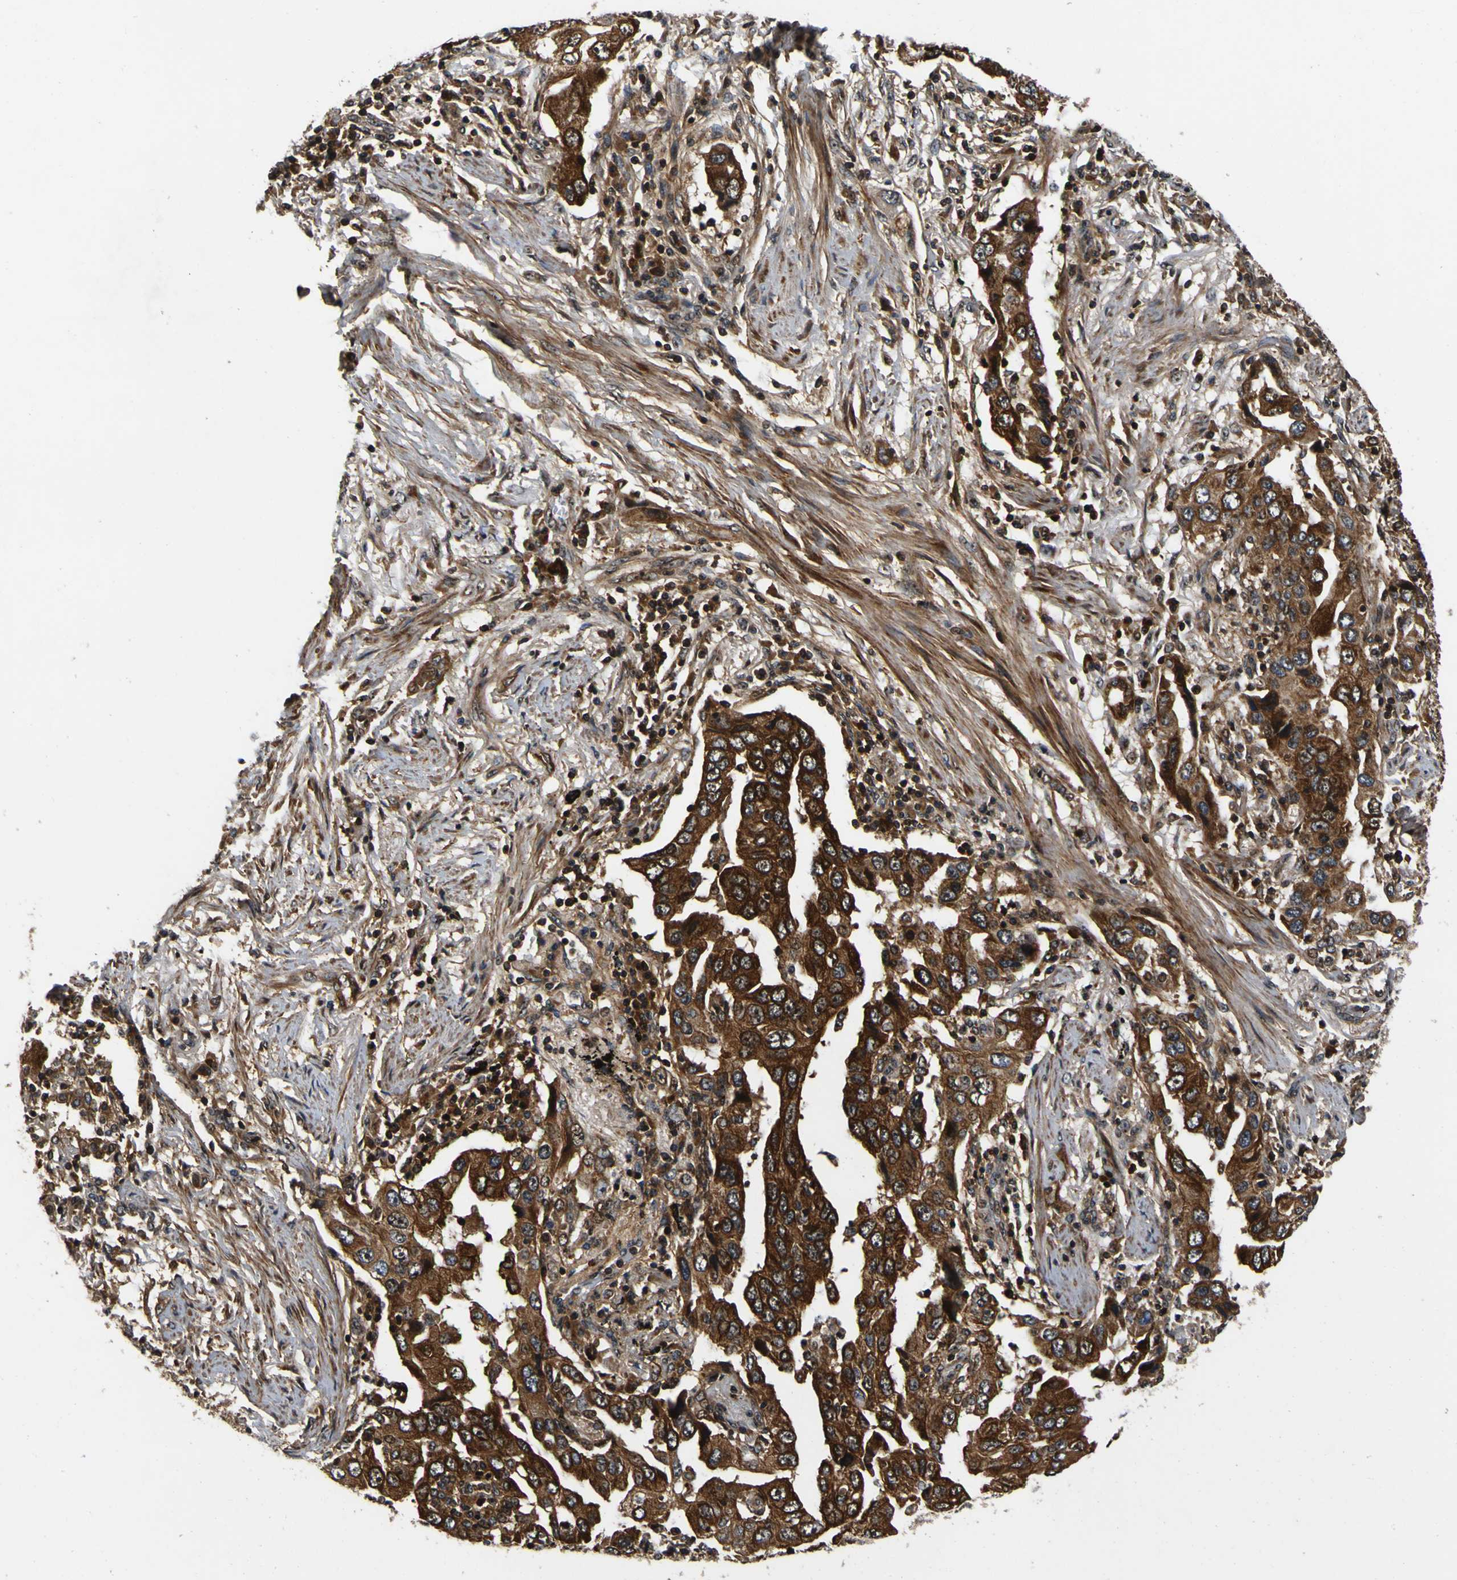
{"staining": {"intensity": "strong", "quantity": ">75%", "location": "cytoplasmic/membranous"}, "tissue": "lung cancer", "cell_type": "Tumor cells", "image_type": "cancer", "snomed": [{"axis": "morphology", "description": "Adenocarcinoma, NOS"}, {"axis": "topography", "description": "Lung"}], "caption": "Immunohistochemical staining of lung adenocarcinoma shows high levels of strong cytoplasmic/membranous expression in approximately >75% of tumor cells.", "gene": "LRP4", "patient": {"sex": "female", "age": 65}}